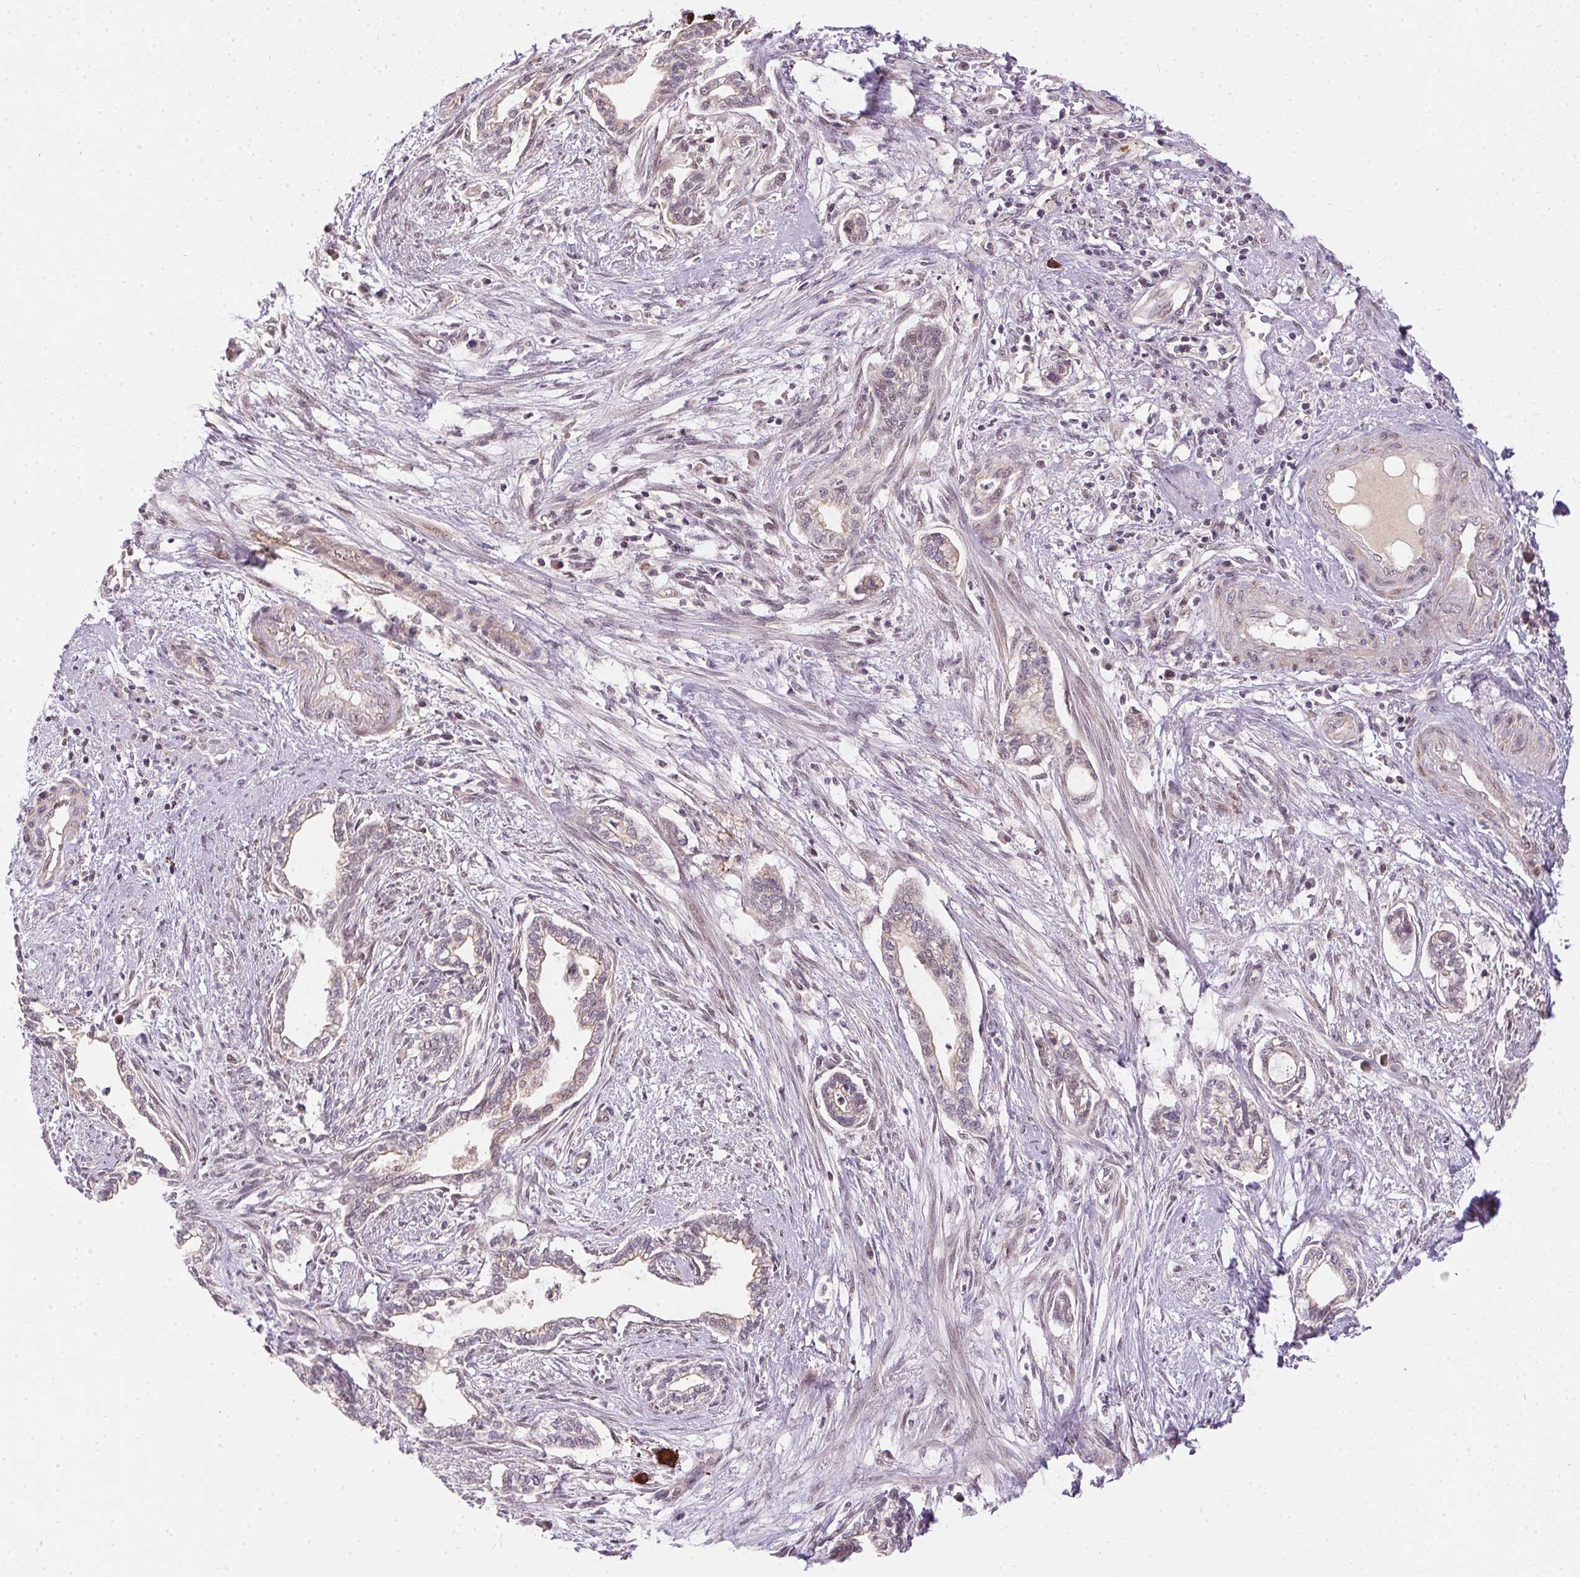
{"staining": {"intensity": "negative", "quantity": "none", "location": "none"}, "tissue": "cervical cancer", "cell_type": "Tumor cells", "image_type": "cancer", "snomed": [{"axis": "morphology", "description": "Adenocarcinoma, NOS"}, {"axis": "topography", "description": "Cervix"}], "caption": "Cervical adenocarcinoma stained for a protein using immunohistochemistry demonstrates no staining tumor cells.", "gene": "CFAP92", "patient": {"sex": "female", "age": 62}}